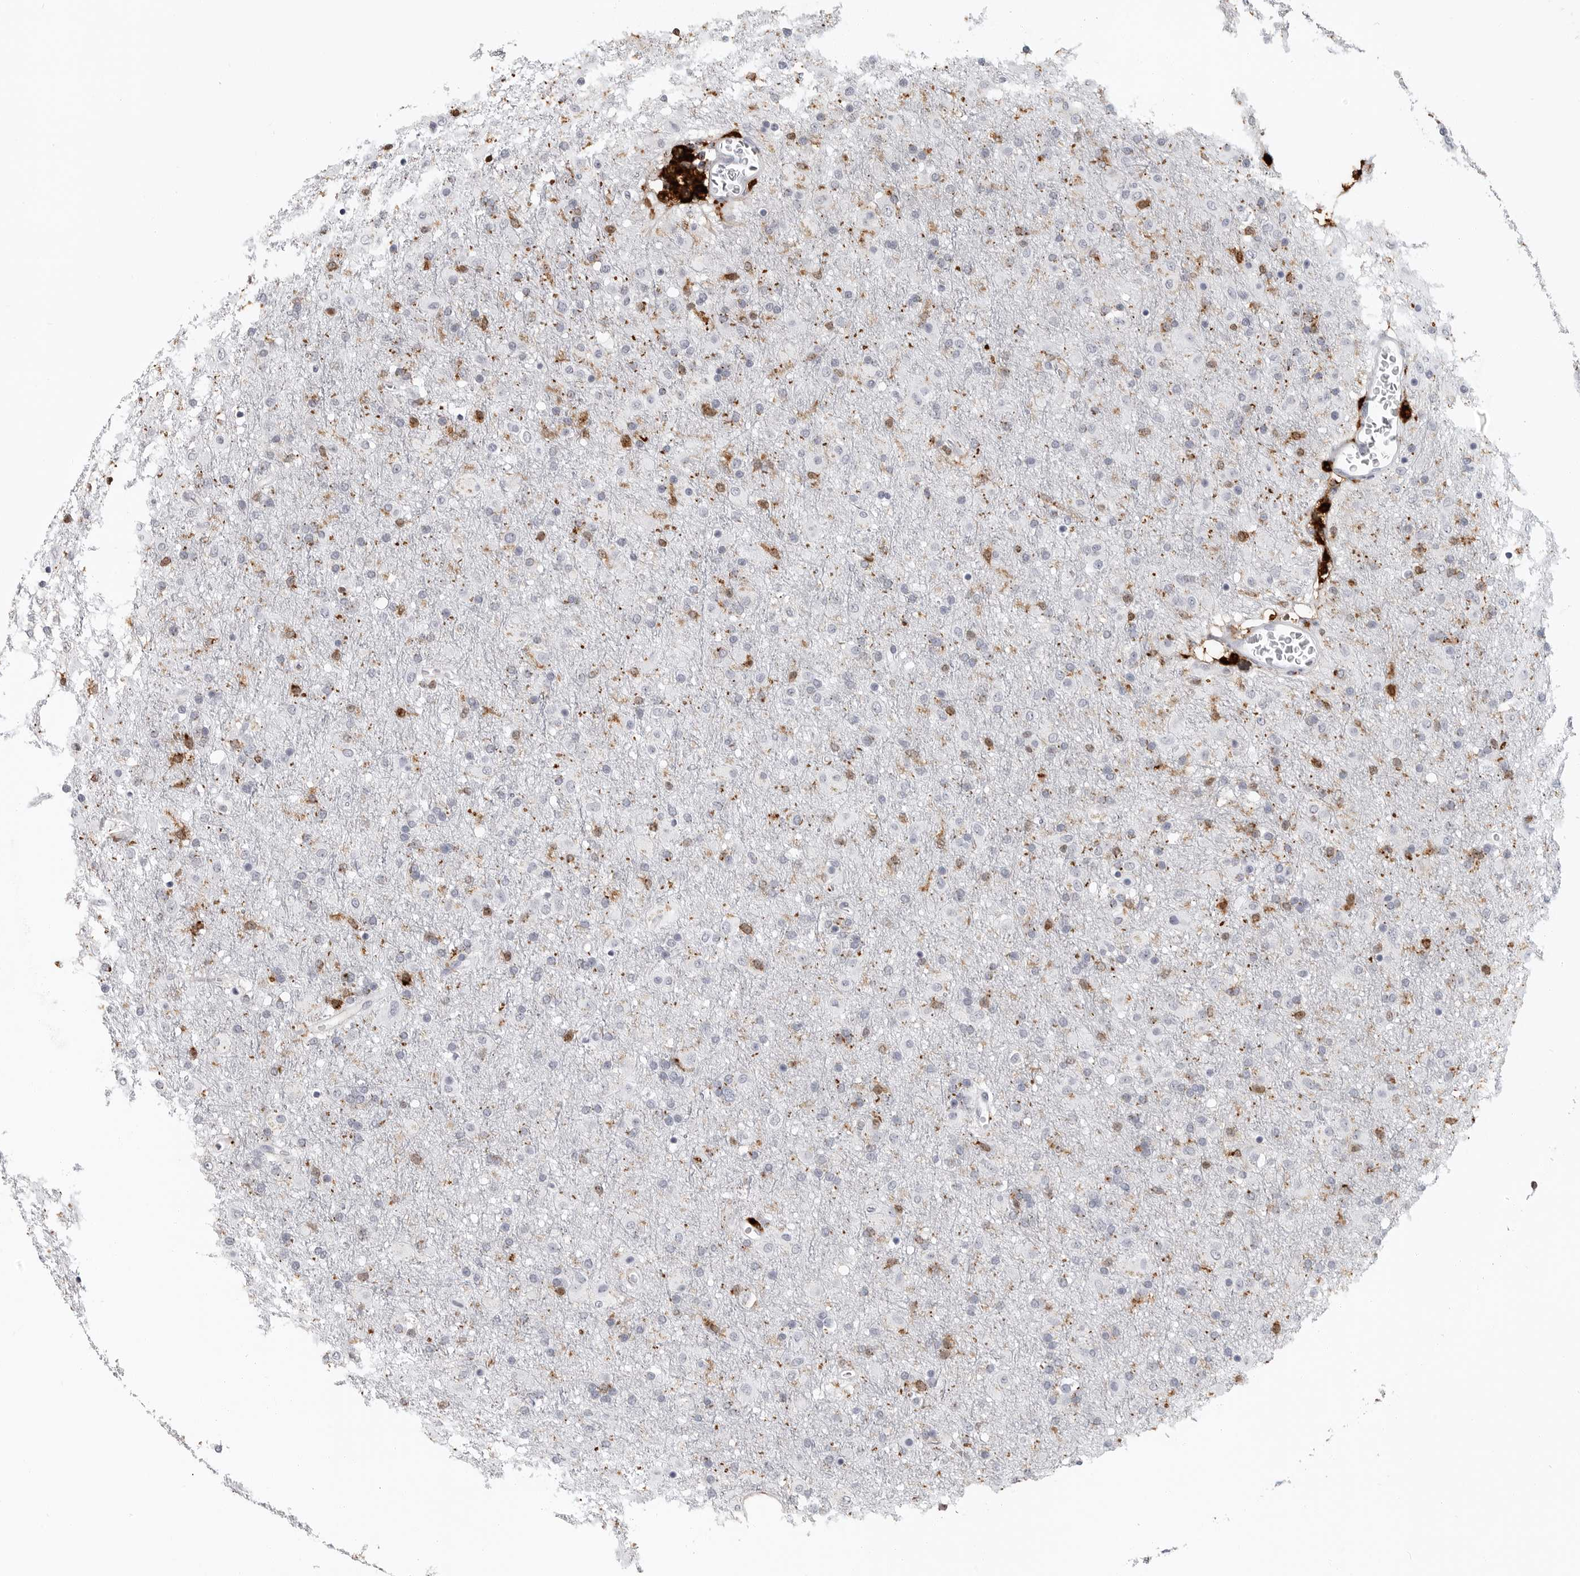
{"staining": {"intensity": "moderate", "quantity": "<25%", "location": "cytoplasmic/membranous"}, "tissue": "glioma", "cell_type": "Tumor cells", "image_type": "cancer", "snomed": [{"axis": "morphology", "description": "Glioma, malignant, Low grade"}, {"axis": "topography", "description": "Brain"}], "caption": "A low amount of moderate cytoplasmic/membranous expression is appreciated in about <25% of tumor cells in low-grade glioma (malignant) tissue.", "gene": "IFI30", "patient": {"sex": "male", "age": 65}}